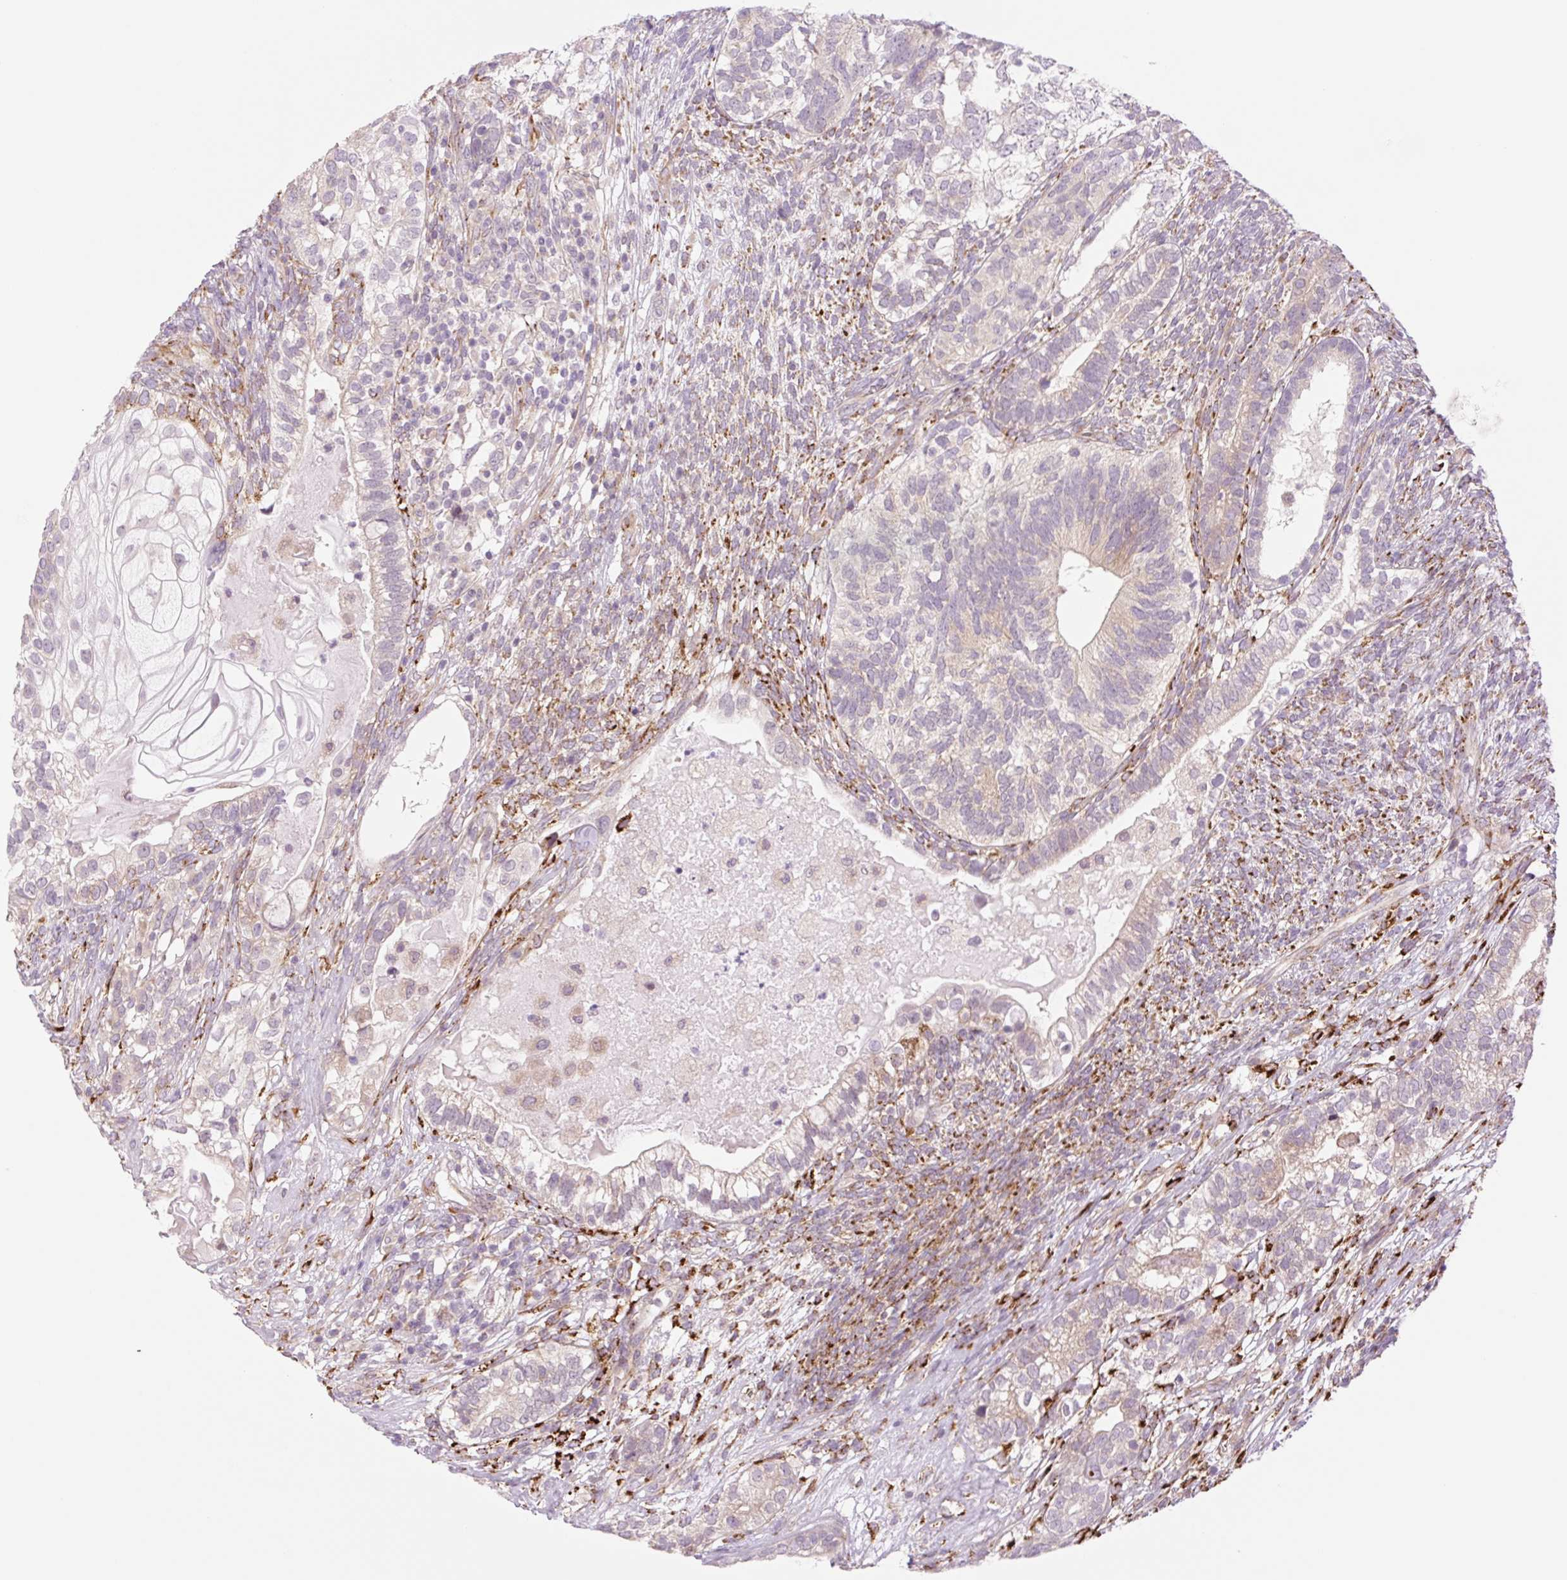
{"staining": {"intensity": "negative", "quantity": "none", "location": "none"}, "tissue": "testis cancer", "cell_type": "Tumor cells", "image_type": "cancer", "snomed": [{"axis": "morphology", "description": "Seminoma, NOS"}, {"axis": "morphology", "description": "Carcinoma, Embryonal, NOS"}, {"axis": "topography", "description": "Testis"}], "caption": "Embryonal carcinoma (testis) was stained to show a protein in brown. There is no significant positivity in tumor cells.", "gene": "COL5A1", "patient": {"sex": "male", "age": 41}}